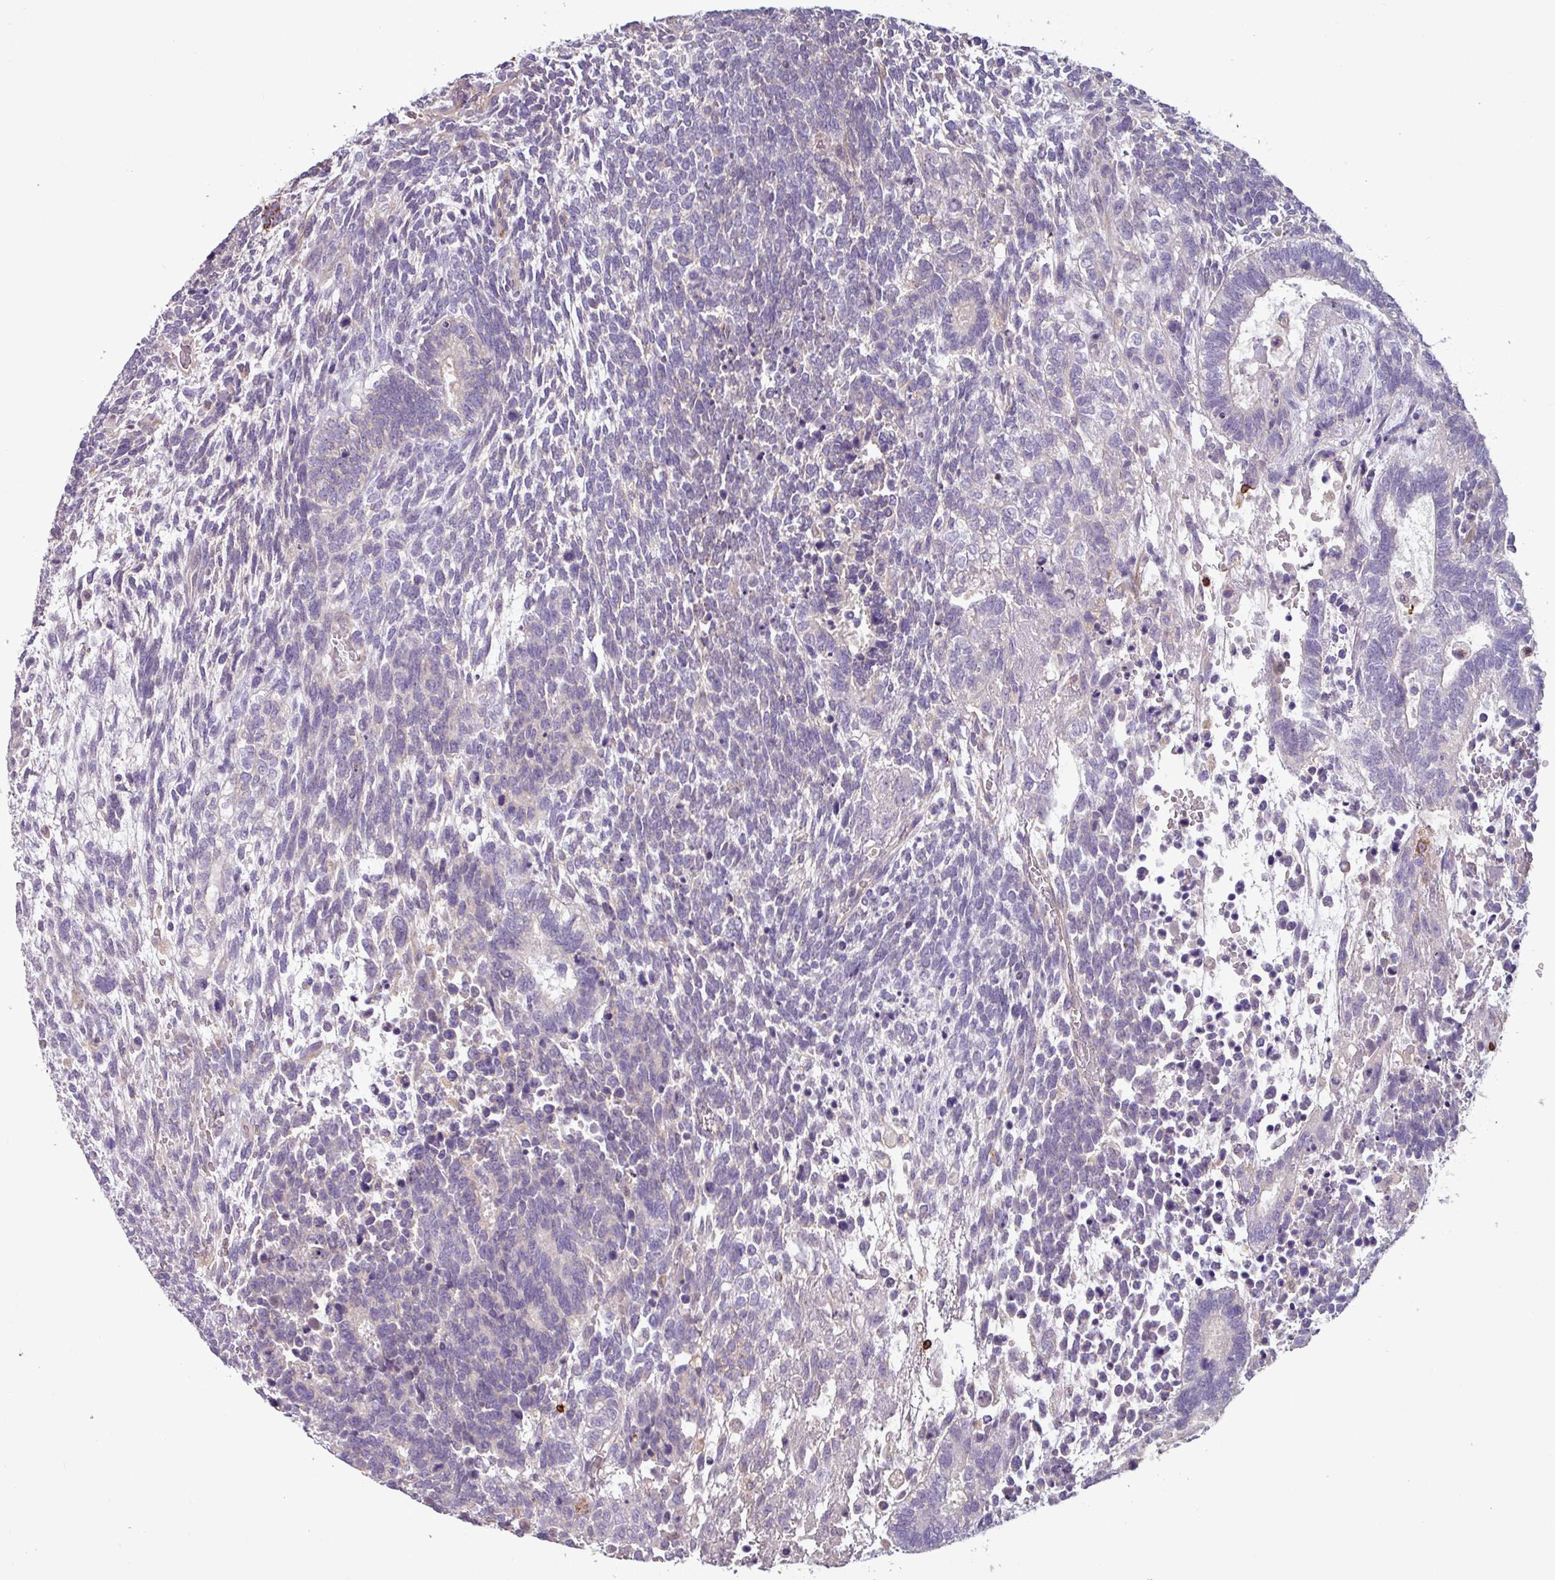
{"staining": {"intensity": "negative", "quantity": "none", "location": "none"}, "tissue": "testis cancer", "cell_type": "Tumor cells", "image_type": "cancer", "snomed": [{"axis": "morphology", "description": "Carcinoma, Embryonal, NOS"}, {"axis": "topography", "description": "Testis"}], "caption": "Protein analysis of testis cancer demonstrates no significant staining in tumor cells. Brightfield microscopy of immunohistochemistry (IHC) stained with DAB (brown) and hematoxylin (blue), captured at high magnification.", "gene": "CD8A", "patient": {"sex": "male", "age": 23}}